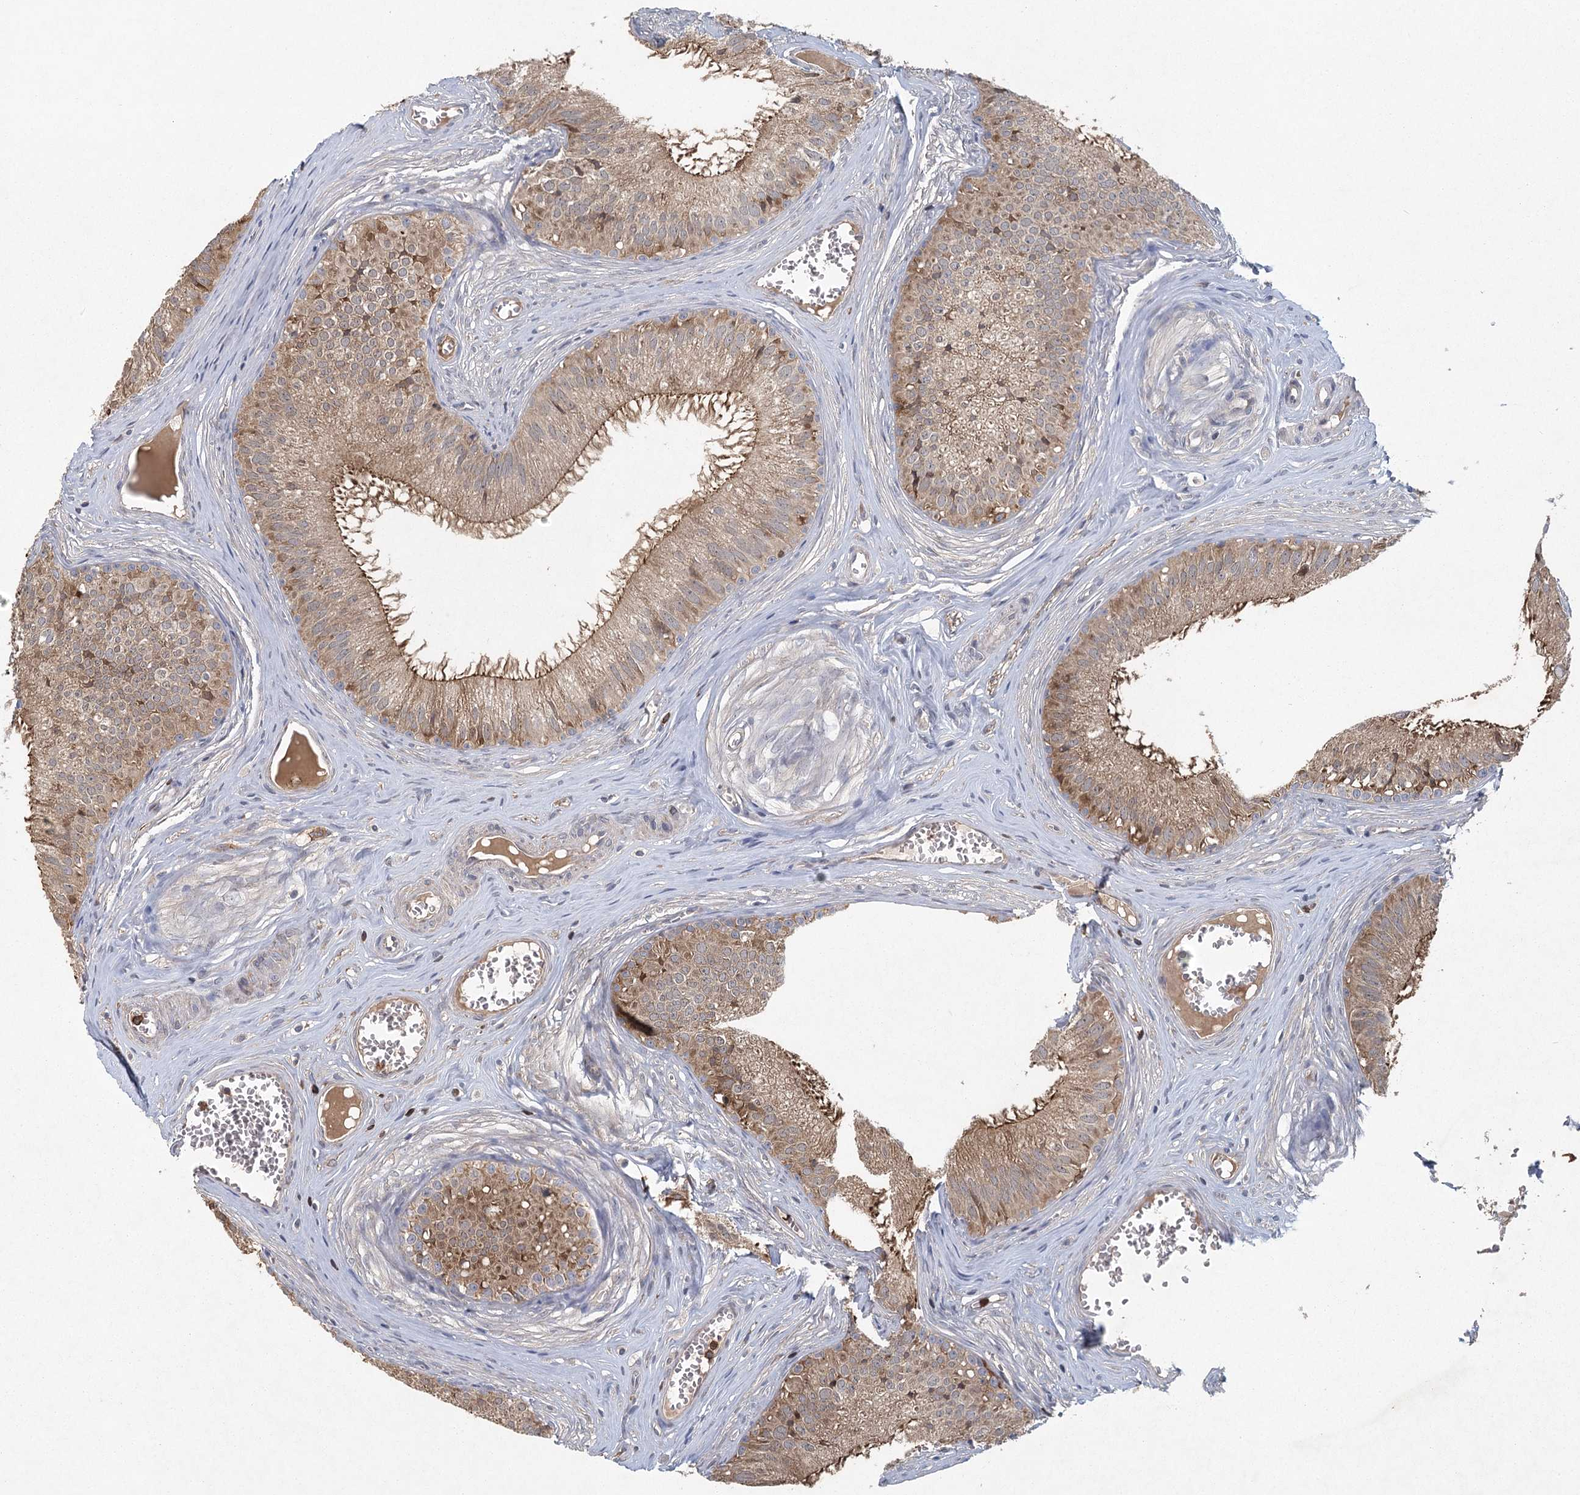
{"staining": {"intensity": "strong", "quantity": ">75%", "location": "cytoplasmic/membranous"}, "tissue": "epididymis", "cell_type": "Glandular cells", "image_type": "normal", "snomed": [{"axis": "morphology", "description": "Normal tissue, NOS"}, {"axis": "topography", "description": "Epididymis"}], "caption": "Protein analysis of normal epididymis demonstrates strong cytoplasmic/membranous expression in approximately >75% of glandular cells. The staining was performed using DAB to visualize the protein expression in brown, while the nuclei were stained in blue with hematoxylin (Magnification: 20x).", "gene": "PLEKHA7", "patient": {"sex": "male", "age": 36}}